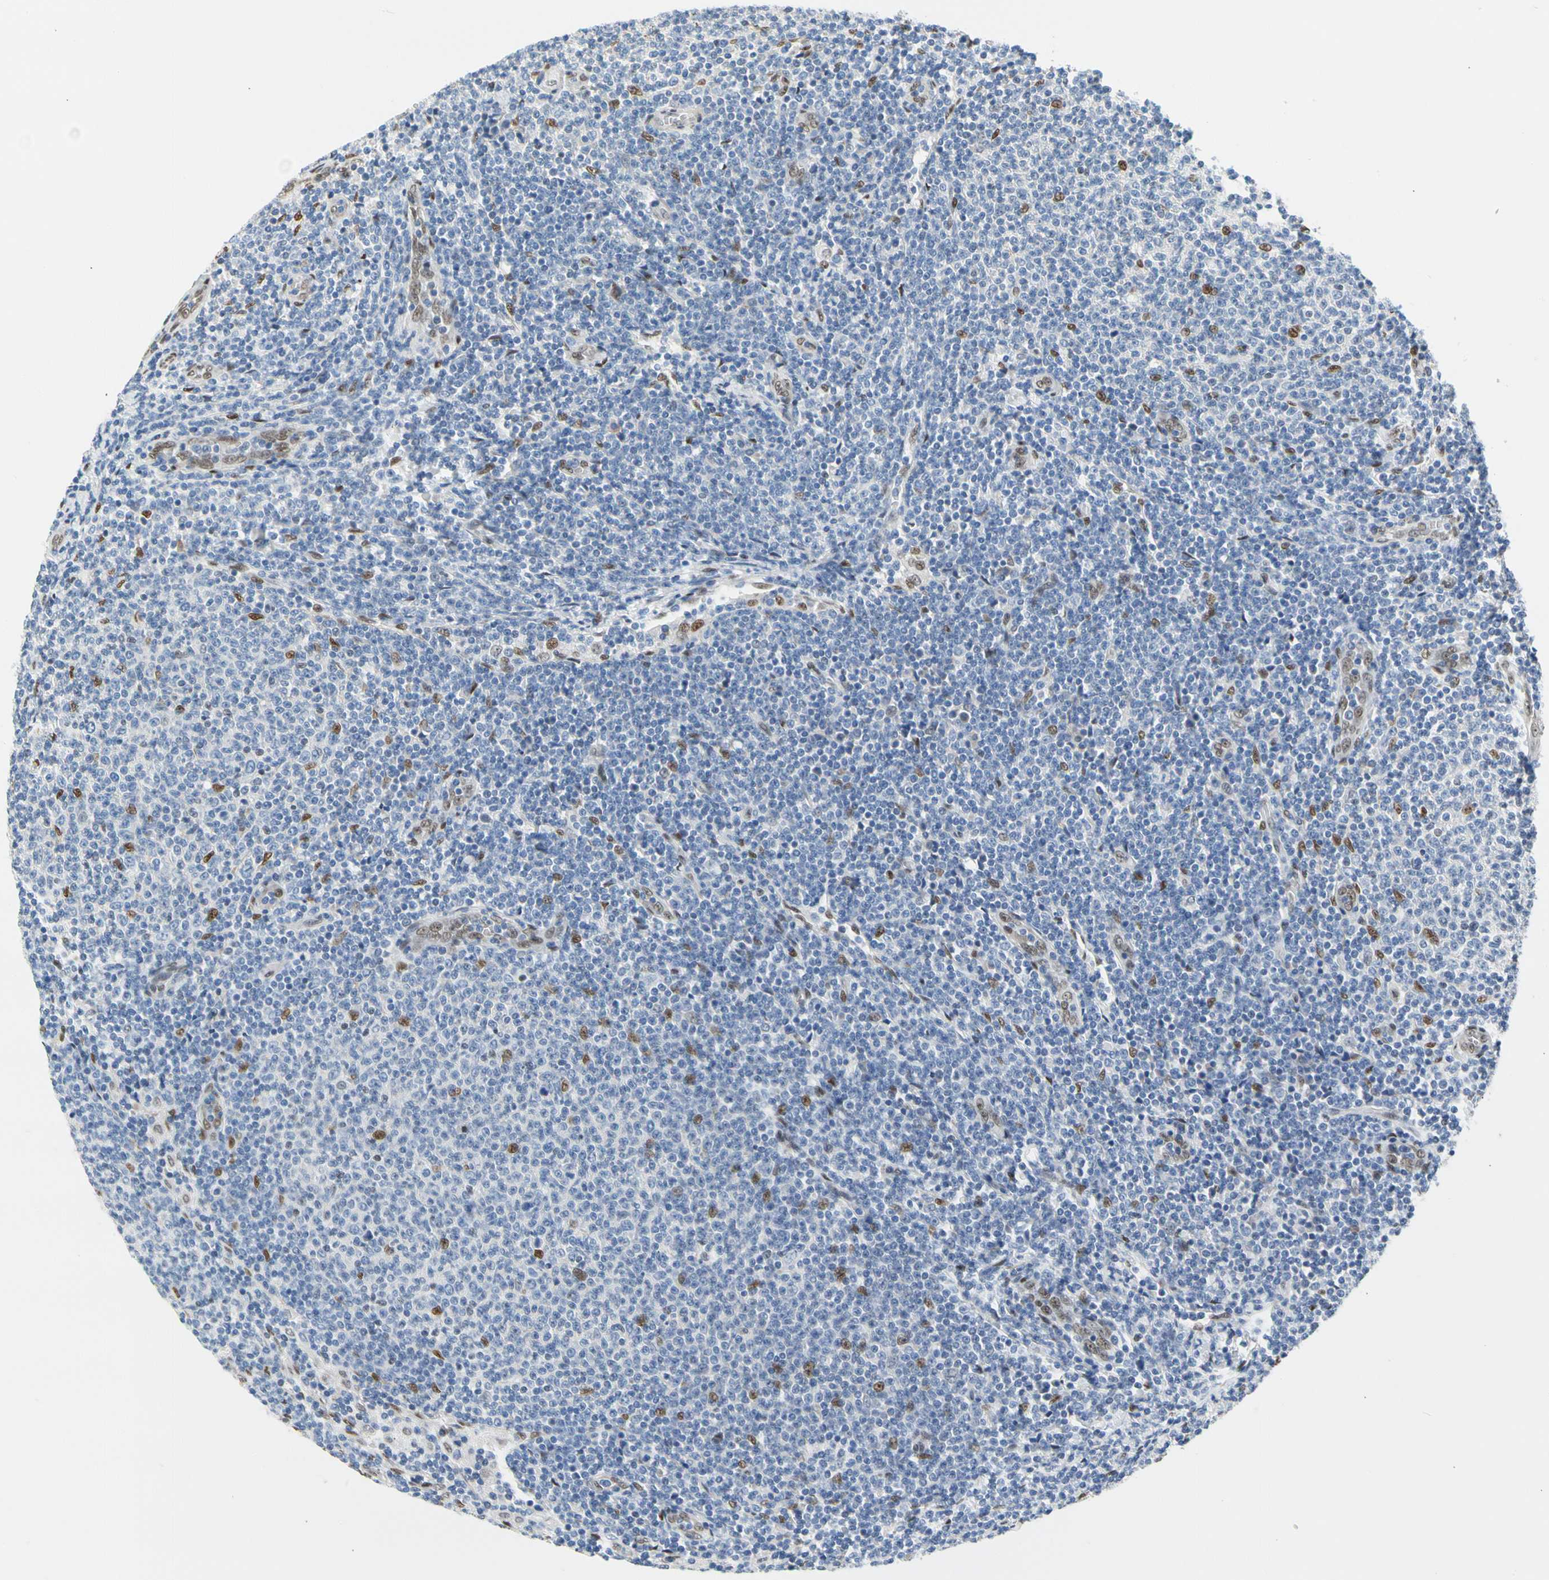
{"staining": {"intensity": "moderate", "quantity": "<25%", "location": "nuclear"}, "tissue": "lymphoma", "cell_type": "Tumor cells", "image_type": "cancer", "snomed": [{"axis": "morphology", "description": "Malignant lymphoma, non-Hodgkin's type, Low grade"}, {"axis": "topography", "description": "Lymph node"}], "caption": "Immunohistochemistry (IHC) of low-grade malignant lymphoma, non-Hodgkin's type reveals low levels of moderate nuclear staining in about <25% of tumor cells. (Brightfield microscopy of DAB IHC at high magnification).", "gene": "NFIA", "patient": {"sex": "male", "age": 66}}